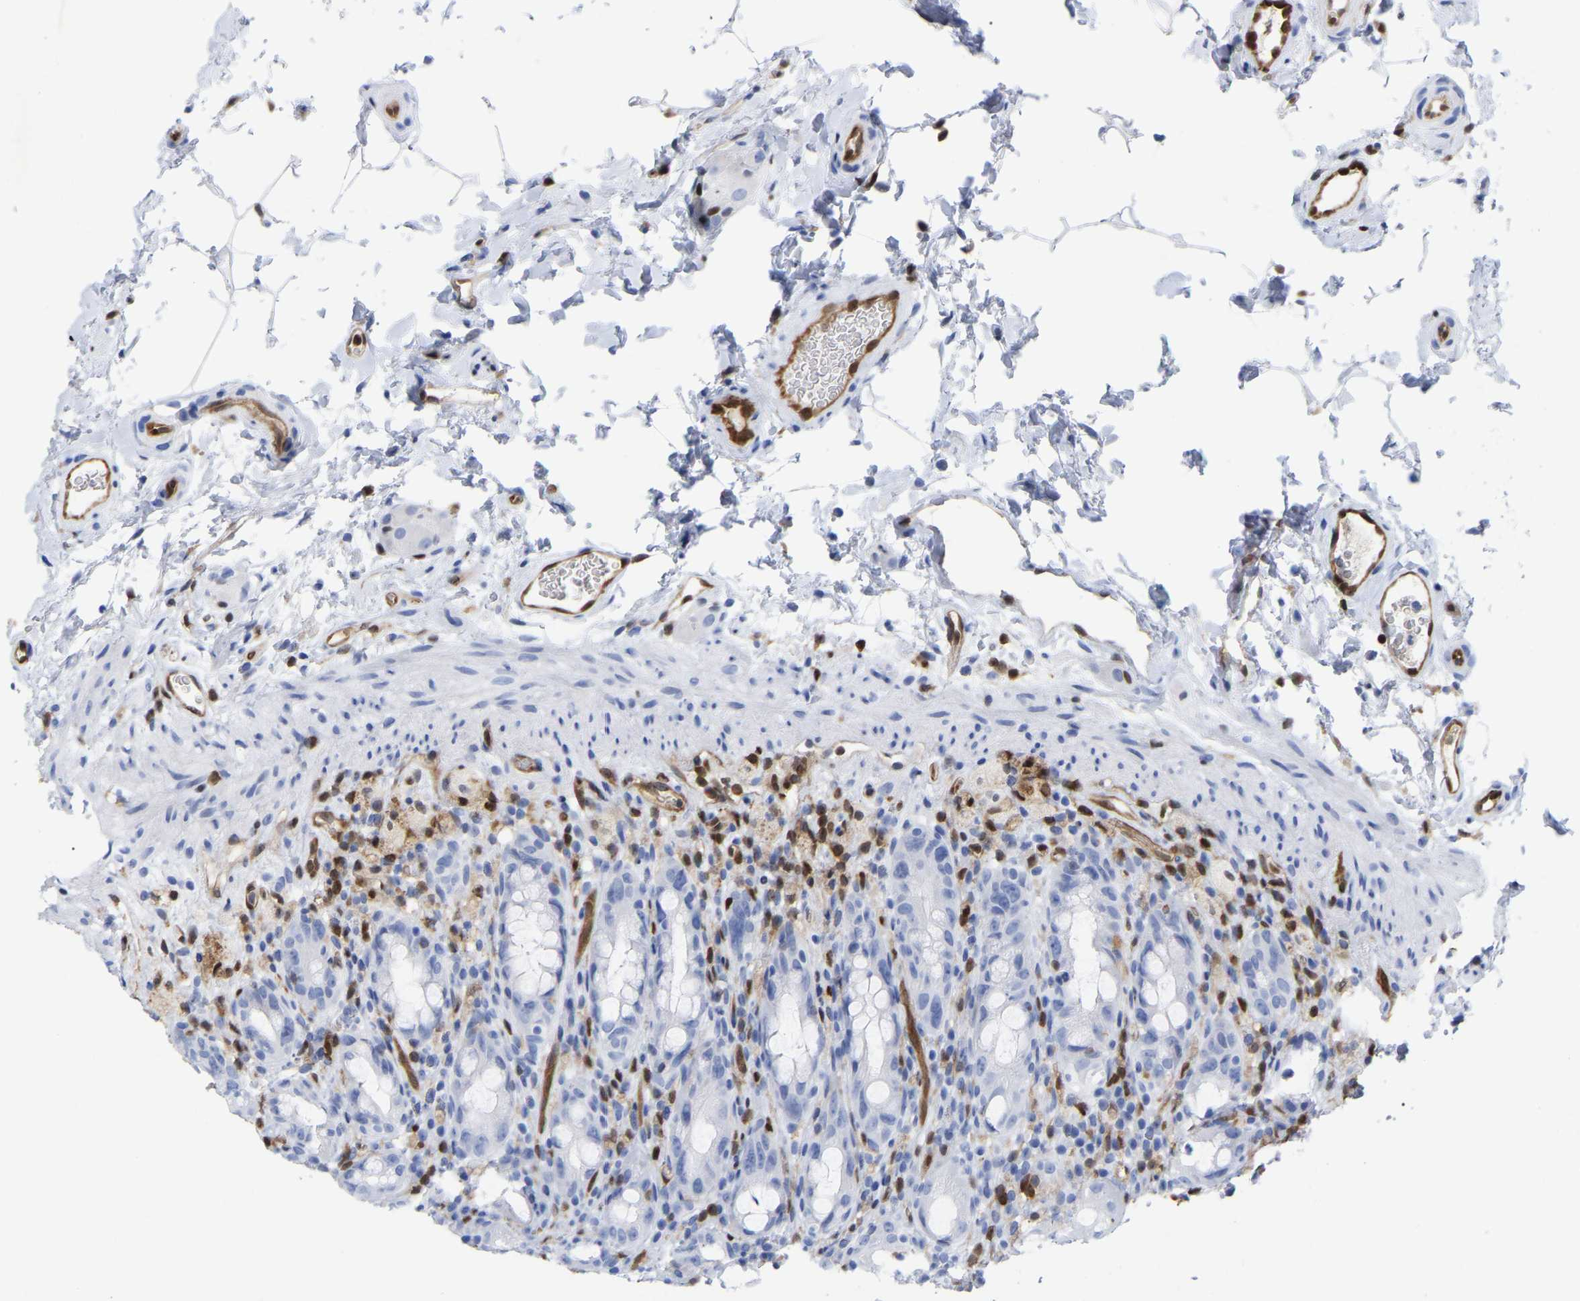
{"staining": {"intensity": "negative", "quantity": "none", "location": "none"}, "tissue": "rectum", "cell_type": "Glandular cells", "image_type": "normal", "snomed": [{"axis": "morphology", "description": "Normal tissue, NOS"}, {"axis": "topography", "description": "Rectum"}], "caption": "The photomicrograph reveals no significant expression in glandular cells of rectum.", "gene": "GIMAP4", "patient": {"sex": "male", "age": 44}}